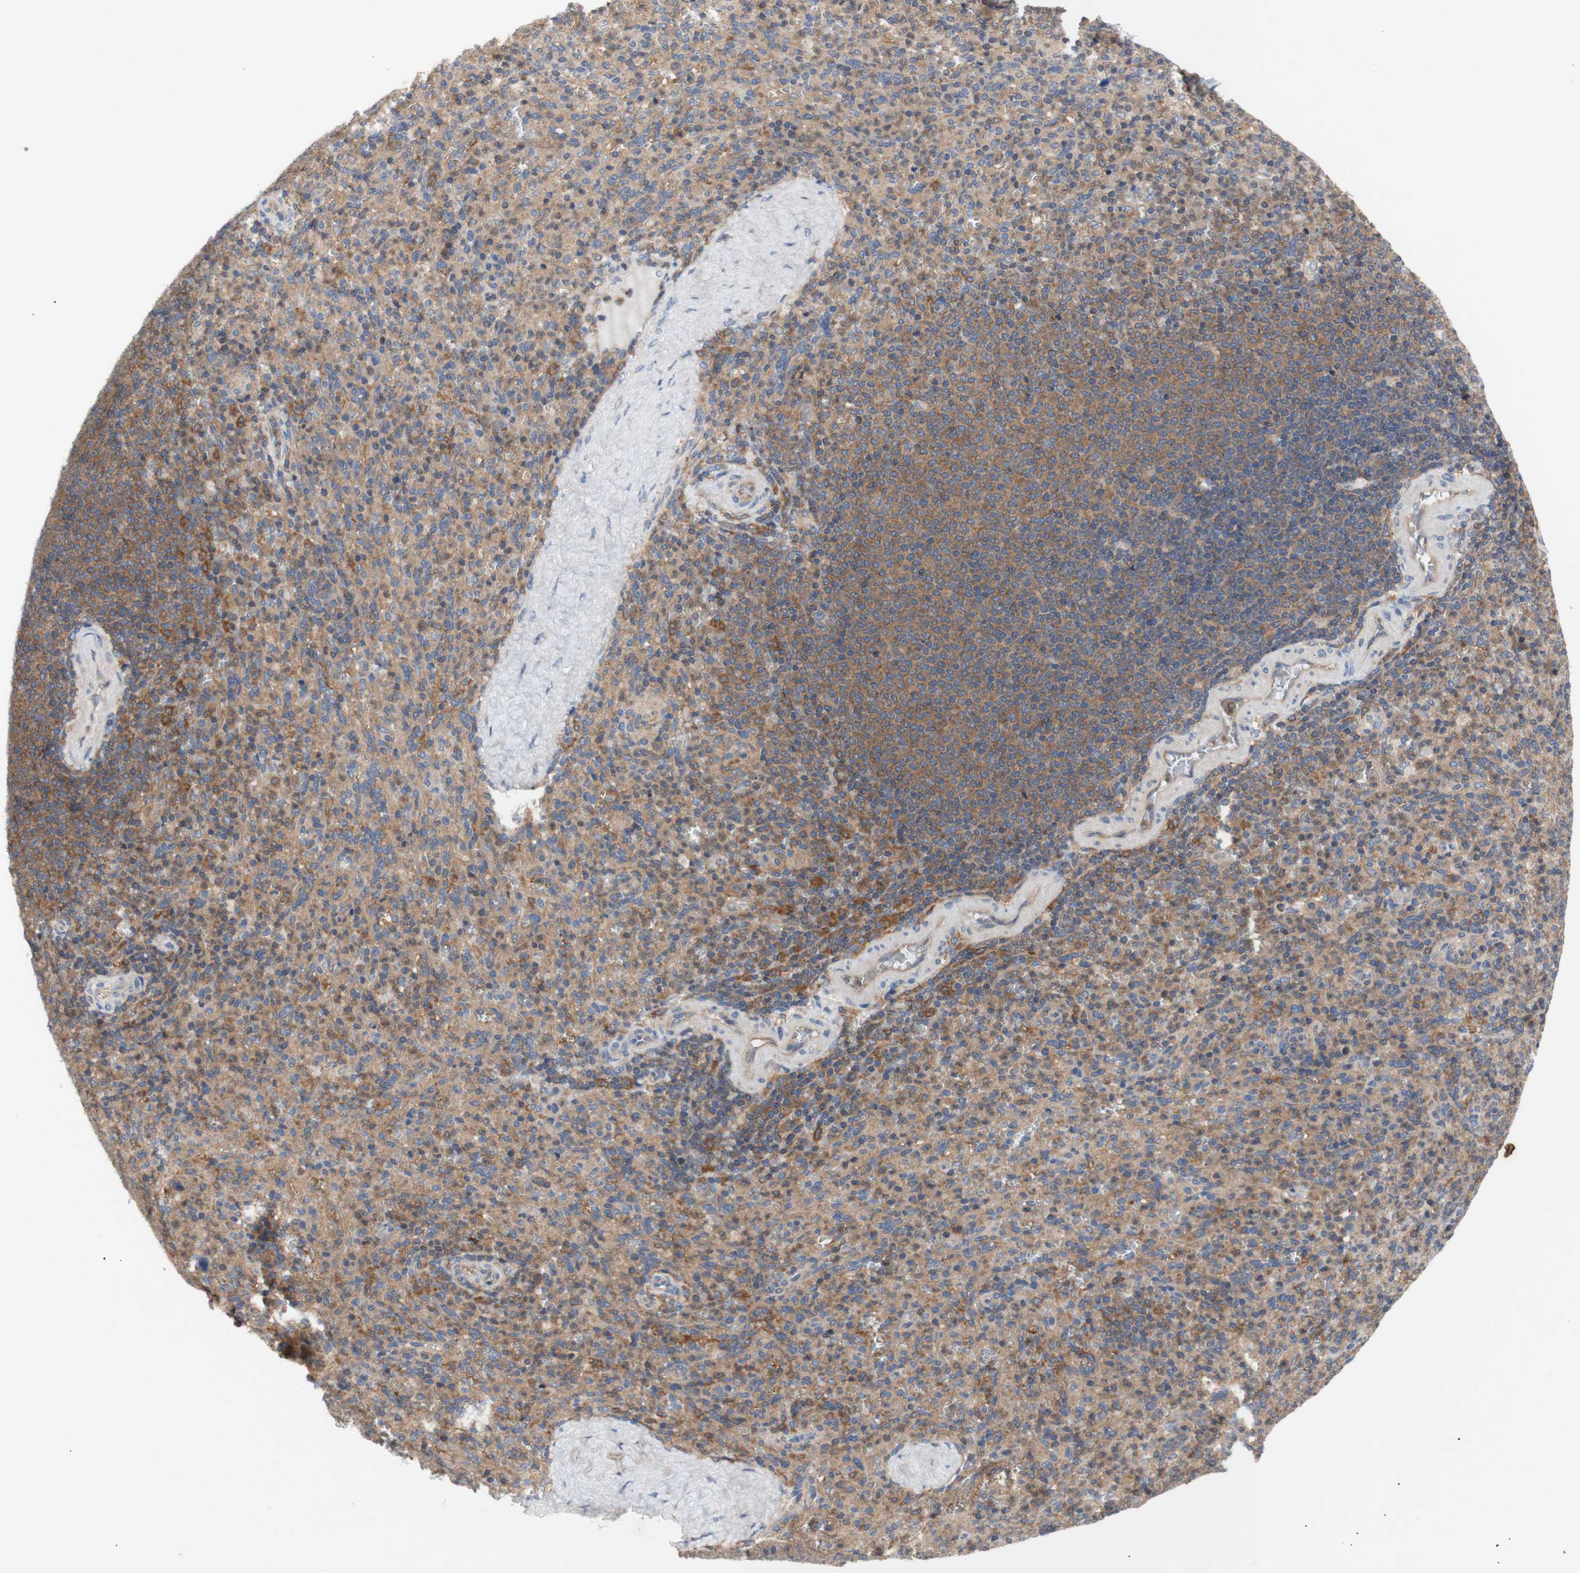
{"staining": {"intensity": "moderate", "quantity": "<25%", "location": "cytoplasmic/membranous"}, "tissue": "spleen", "cell_type": "Cells in red pulp", "image_type": "normal", "snomed": [{"axis": "morphology", "description": "Normal tissue, NOS"}, {"axis": "topography", "description": "Spleen"}], "caption": "Immunohistochemical staining of unremarkable spleen demonstrates <25% levels of moderate cytoplasmic/membranous protein staining in approximately <25% of cells in red pulp.", "gene": "IKBKG", "patient": {"sex": "male", "age": 36}}